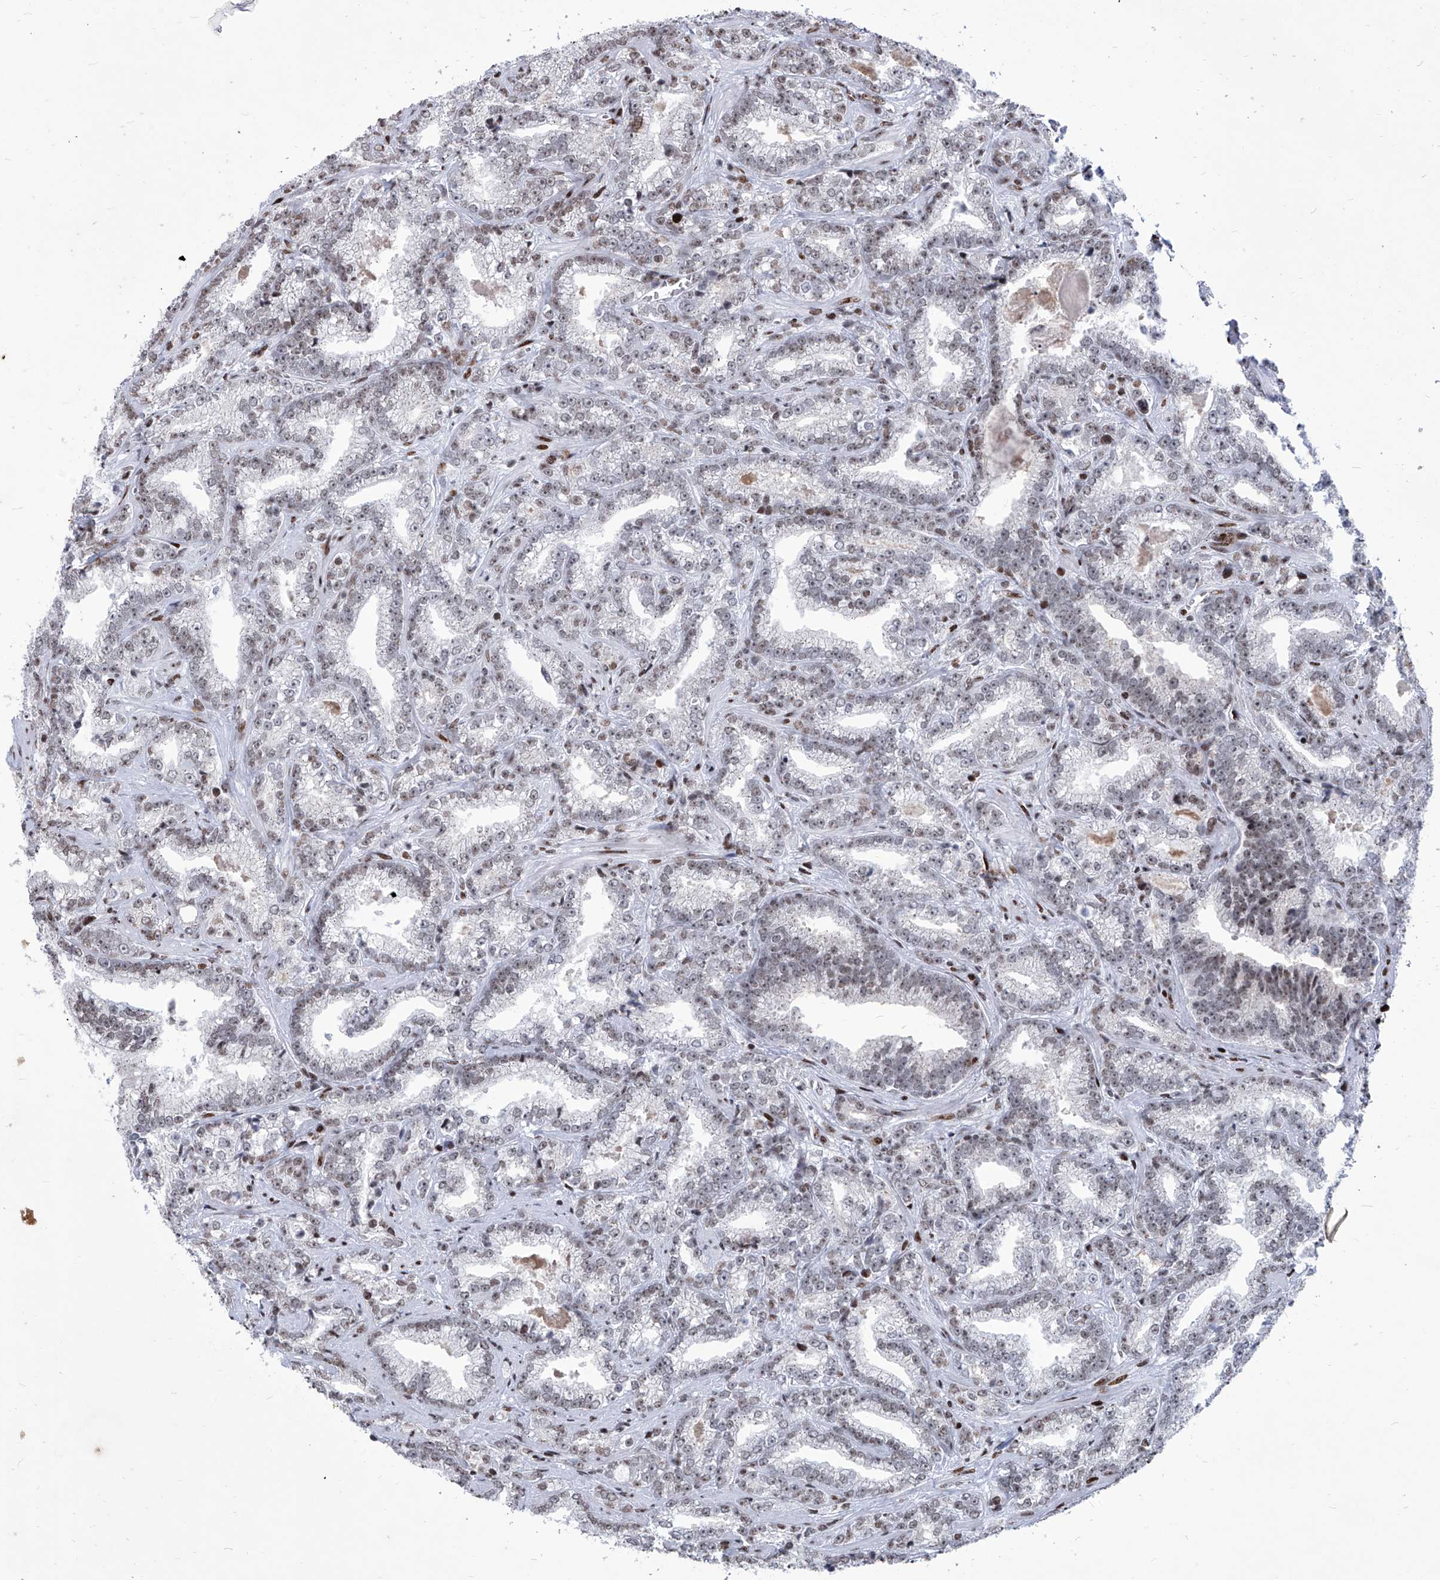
{"staining": {"intensity": "weak", "quantity": "<25%", "location": "nuclear"}, "tissue": "prostate cancer", "cell_type": "Tumor cells", "image_type": "cancer", "snomed": [{"axis": "morphology", "description": "Adenocarcinoma, High grade"}, {"axis": "topography", "description": "Prostate and seminal vesicle, NOS"}], "caption": "DAB immunohistochemical staining of human prostate cancer displays no significant expression in tumor cells.", "gene": "HEY2", "patient": {"sex": "male", "age": 67}}